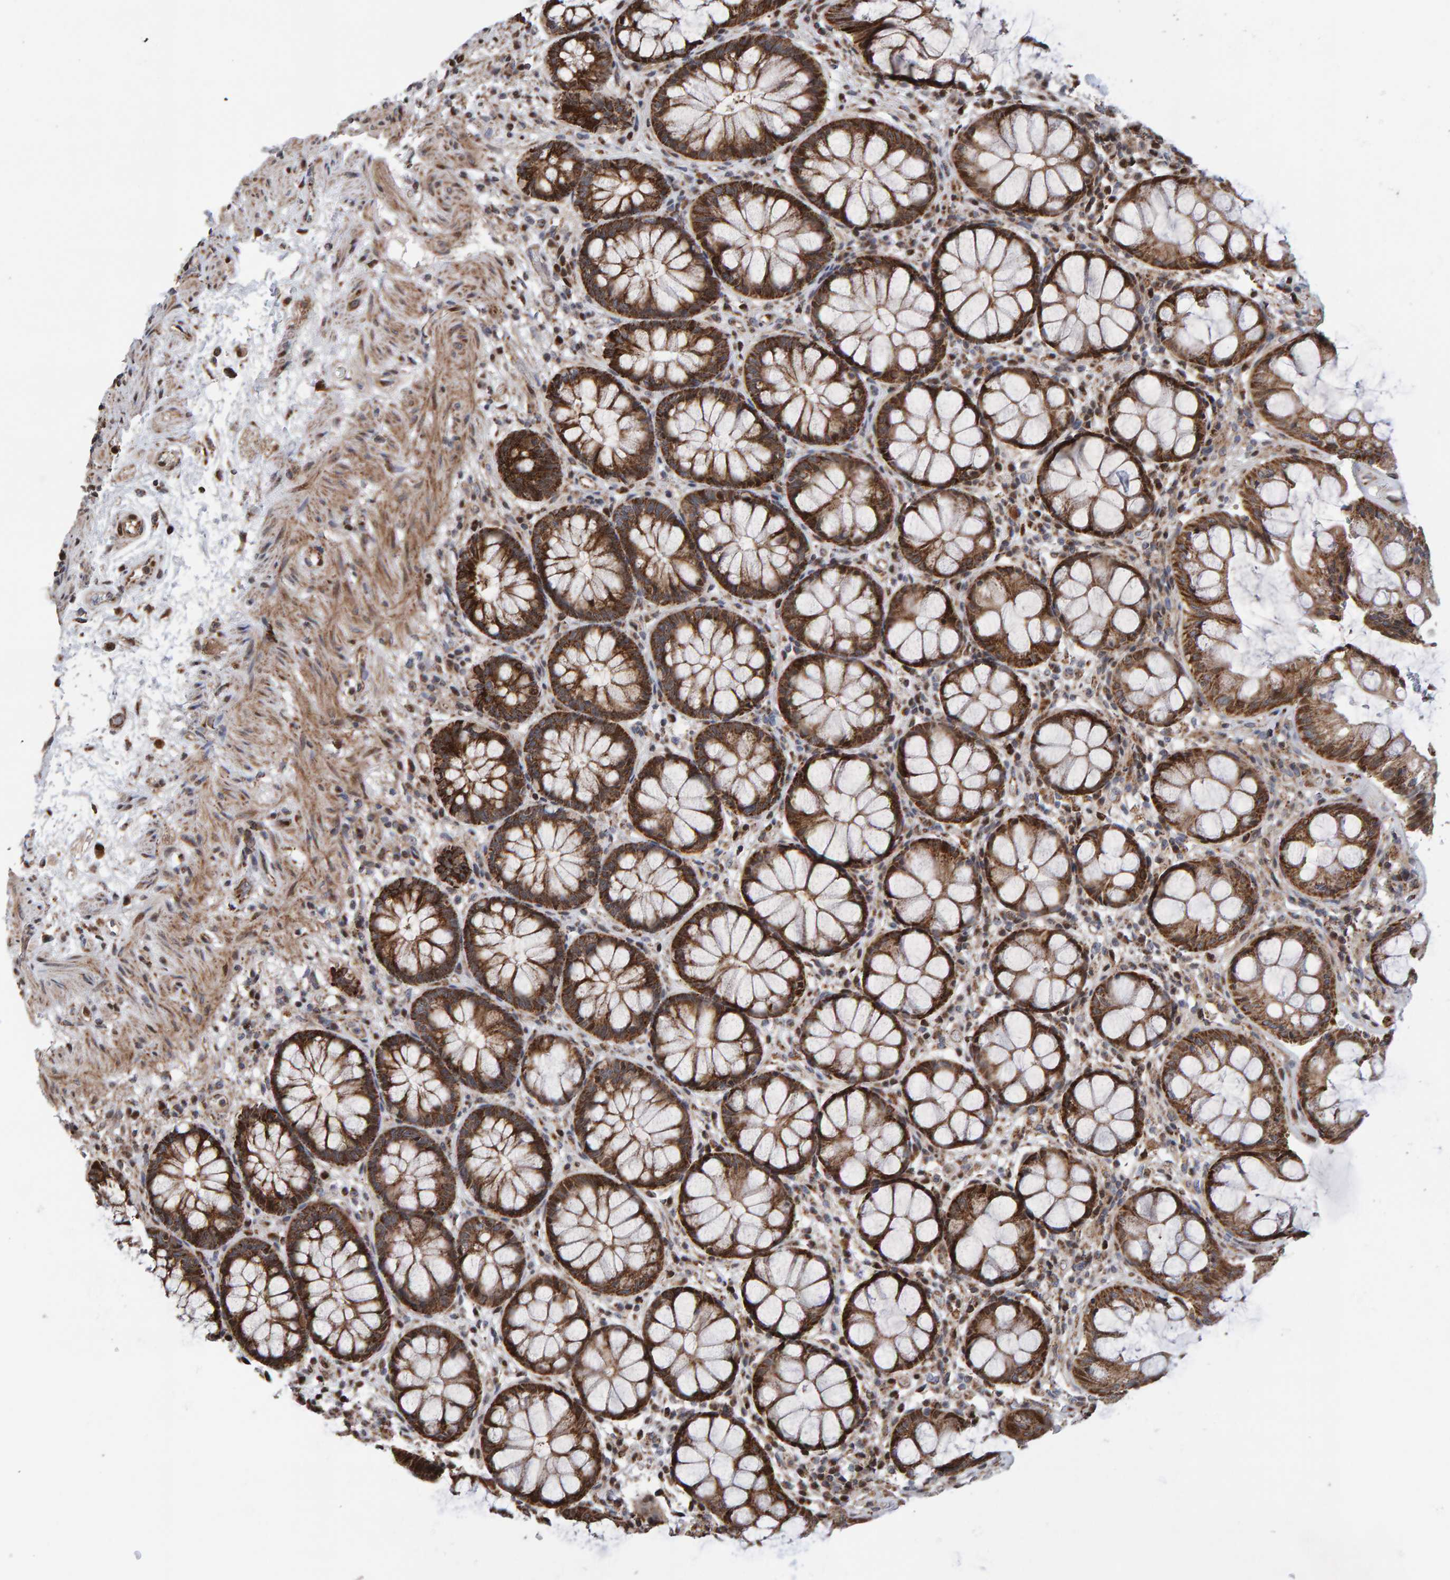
{"staining": {"intensity": "strong", "quantity": ">75%", "location": "cytoplasmic/membranous"}, "tissue": "rectum", "cell_type": "Glandular cells", "image_type": "normal", "snomed": [{"axis": "morphology", "description": "Normal tissue, NOS"}, {"axis": "topography", "description": "Rectum"}], "caption": "Brown immunohistochemical staining in normal human rectum shows strong cytoplasmic/membranous positivity in about >75% of glandular cells.", "gene": "PECR", "patient": {"sex": "male", "age": 64}}